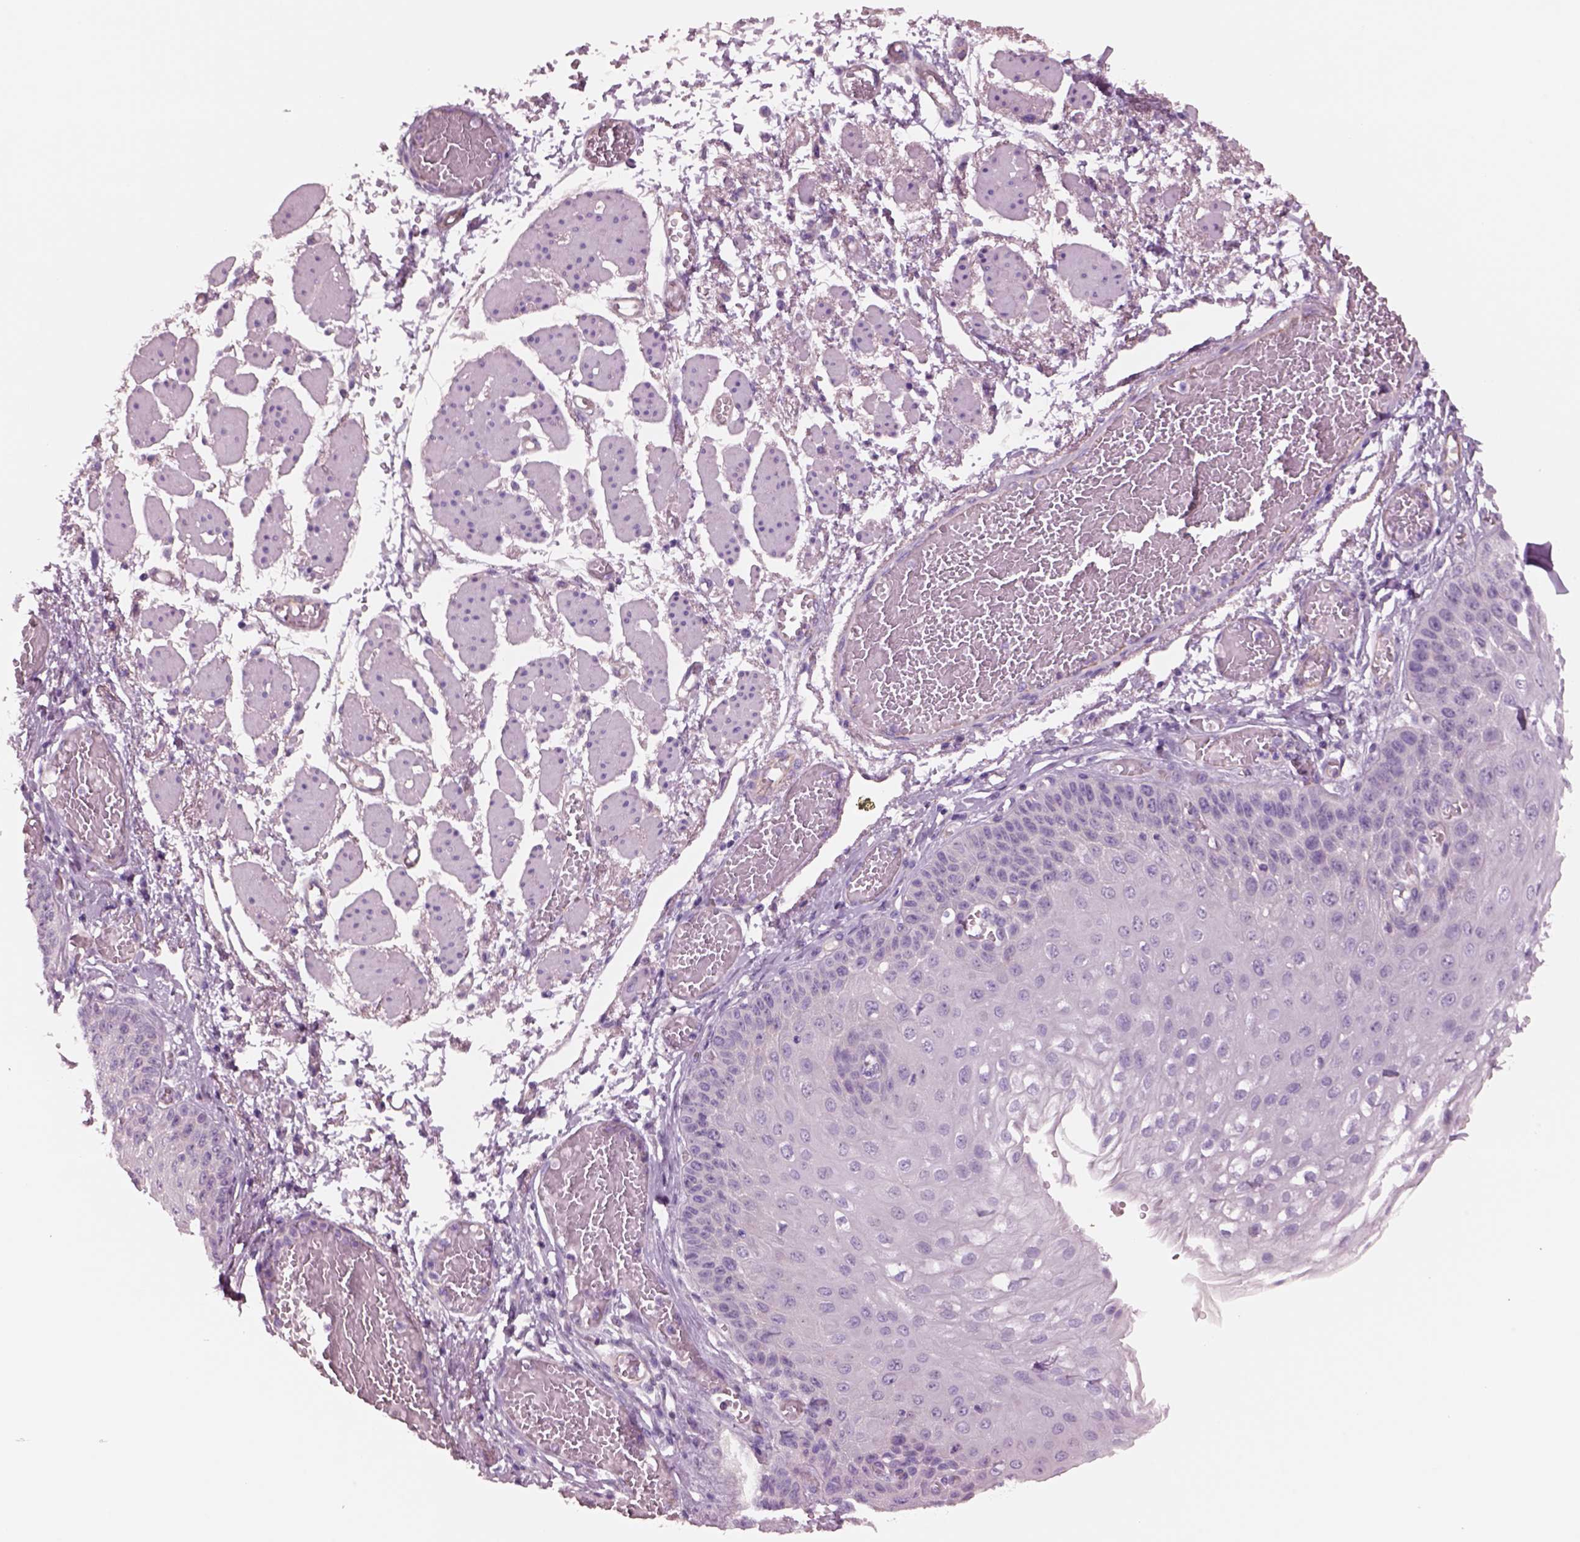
{"staining": {"intensity": "negative", "quantity": "none", "location": "none"}, "tissue": "esophagus", "cell_type": "Squamous epithelial cells", "image_type": "normal", "snomed": [{"axis": "morphology", "description": "Normal tissue, NOS"}, {"axis": "morphology", "description": "Adenocarcinoma, NOS"}, {"axis": "topography", "description": "Esophagus"}], "caption": "Human esophagus stained for a protein using IHC demonstrates no staining in squamous epithelial cells.", "gene": "IGLL1", "patient": {"sex": "male", "age": 81}}